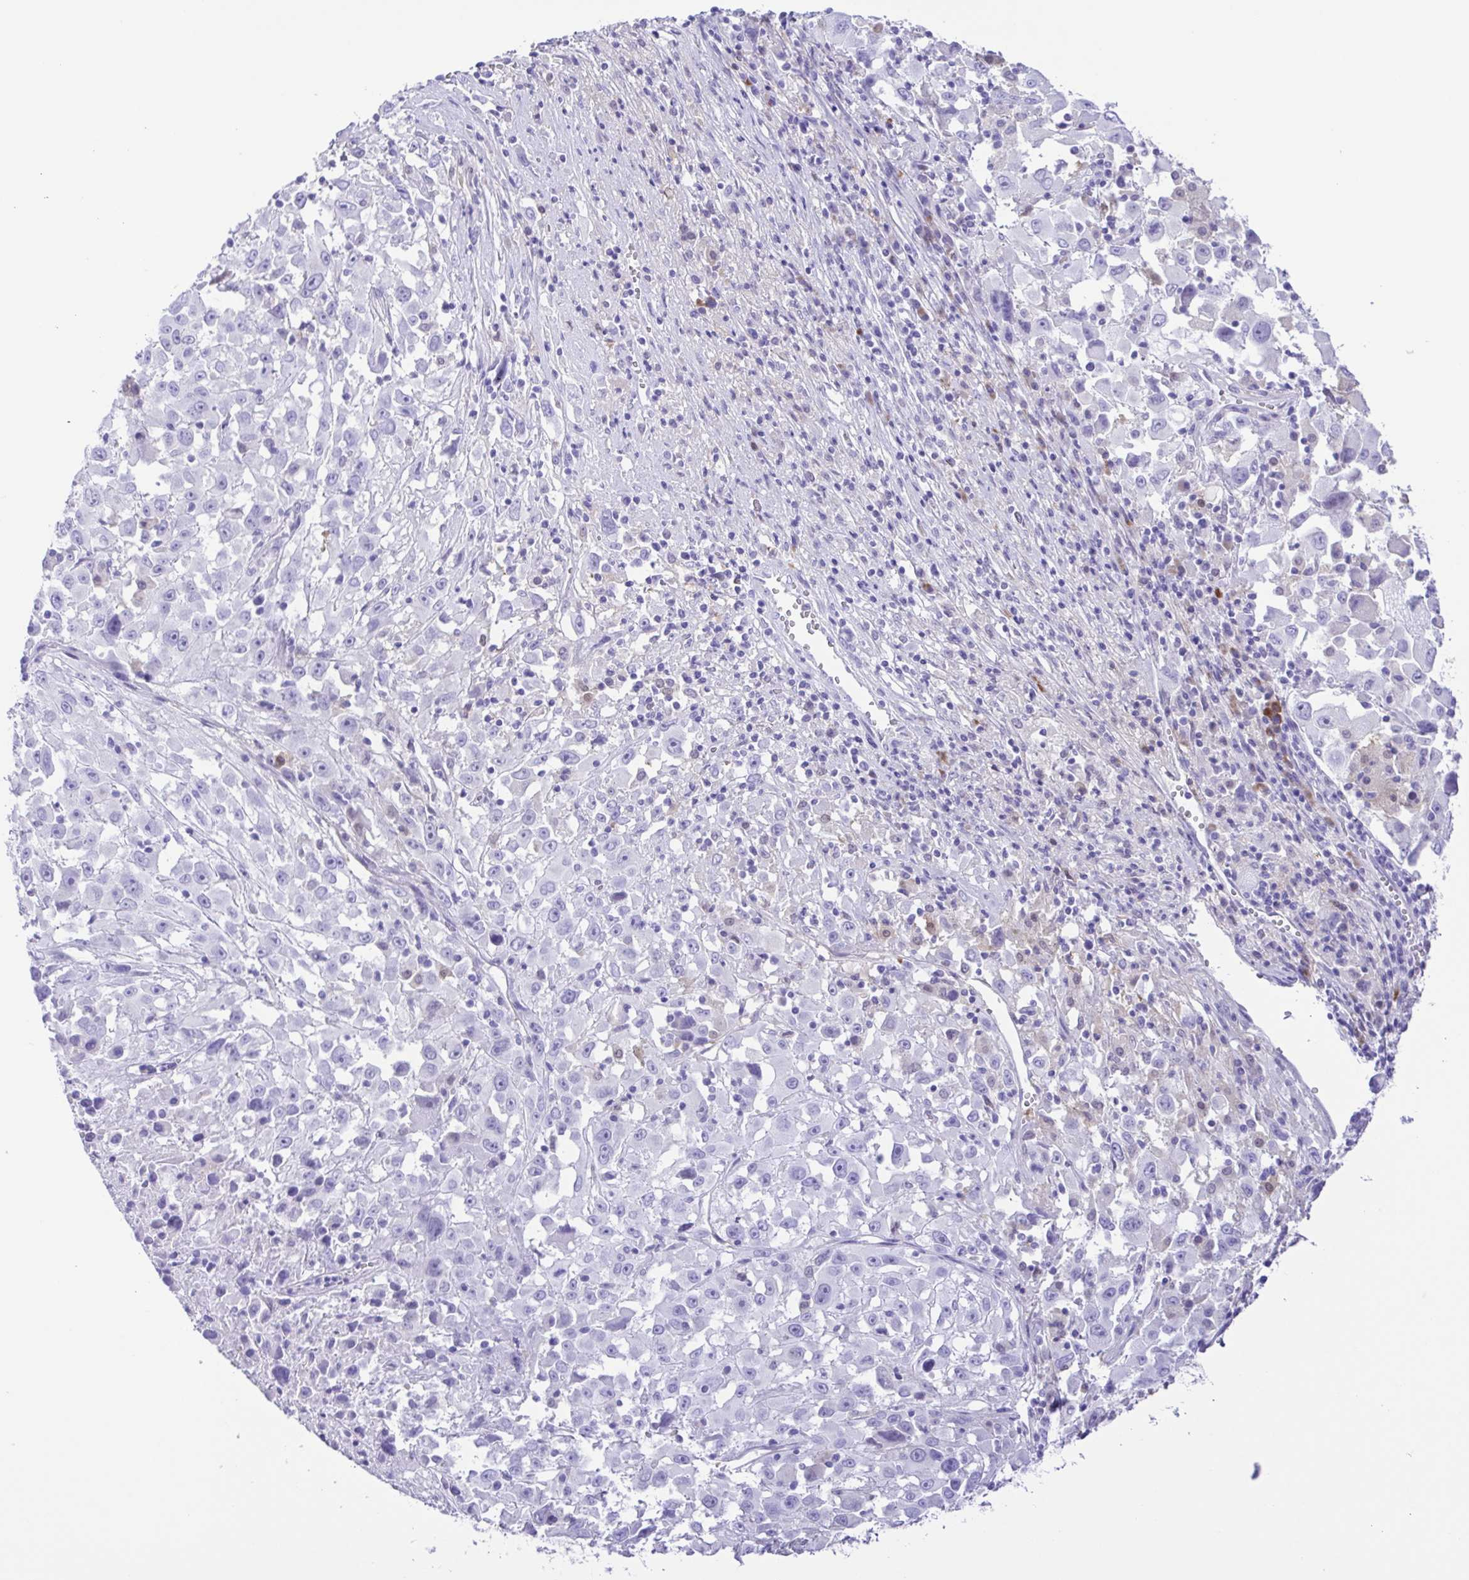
{"staining": {"intensity": "negative", "quantity": "none", "location": "none"}, "tissue": "melanoma", "cell_type": "Tumor cells", "image_type": "cancer", "snomed": [{"axis": "morphology", "description": "Malignant melanoma, Metastatic site"}, {"axis": "topography", "description": "Soft tissue"}], "caption": "Protein analysis of malignant melanoma (metastatic site) displays no significant expression in tumor cells. (Immunohistochemistry, brightfield microscopy, high magnification).", "gene": "GPR17", "patient": {"sex": "male", "age": 50}}